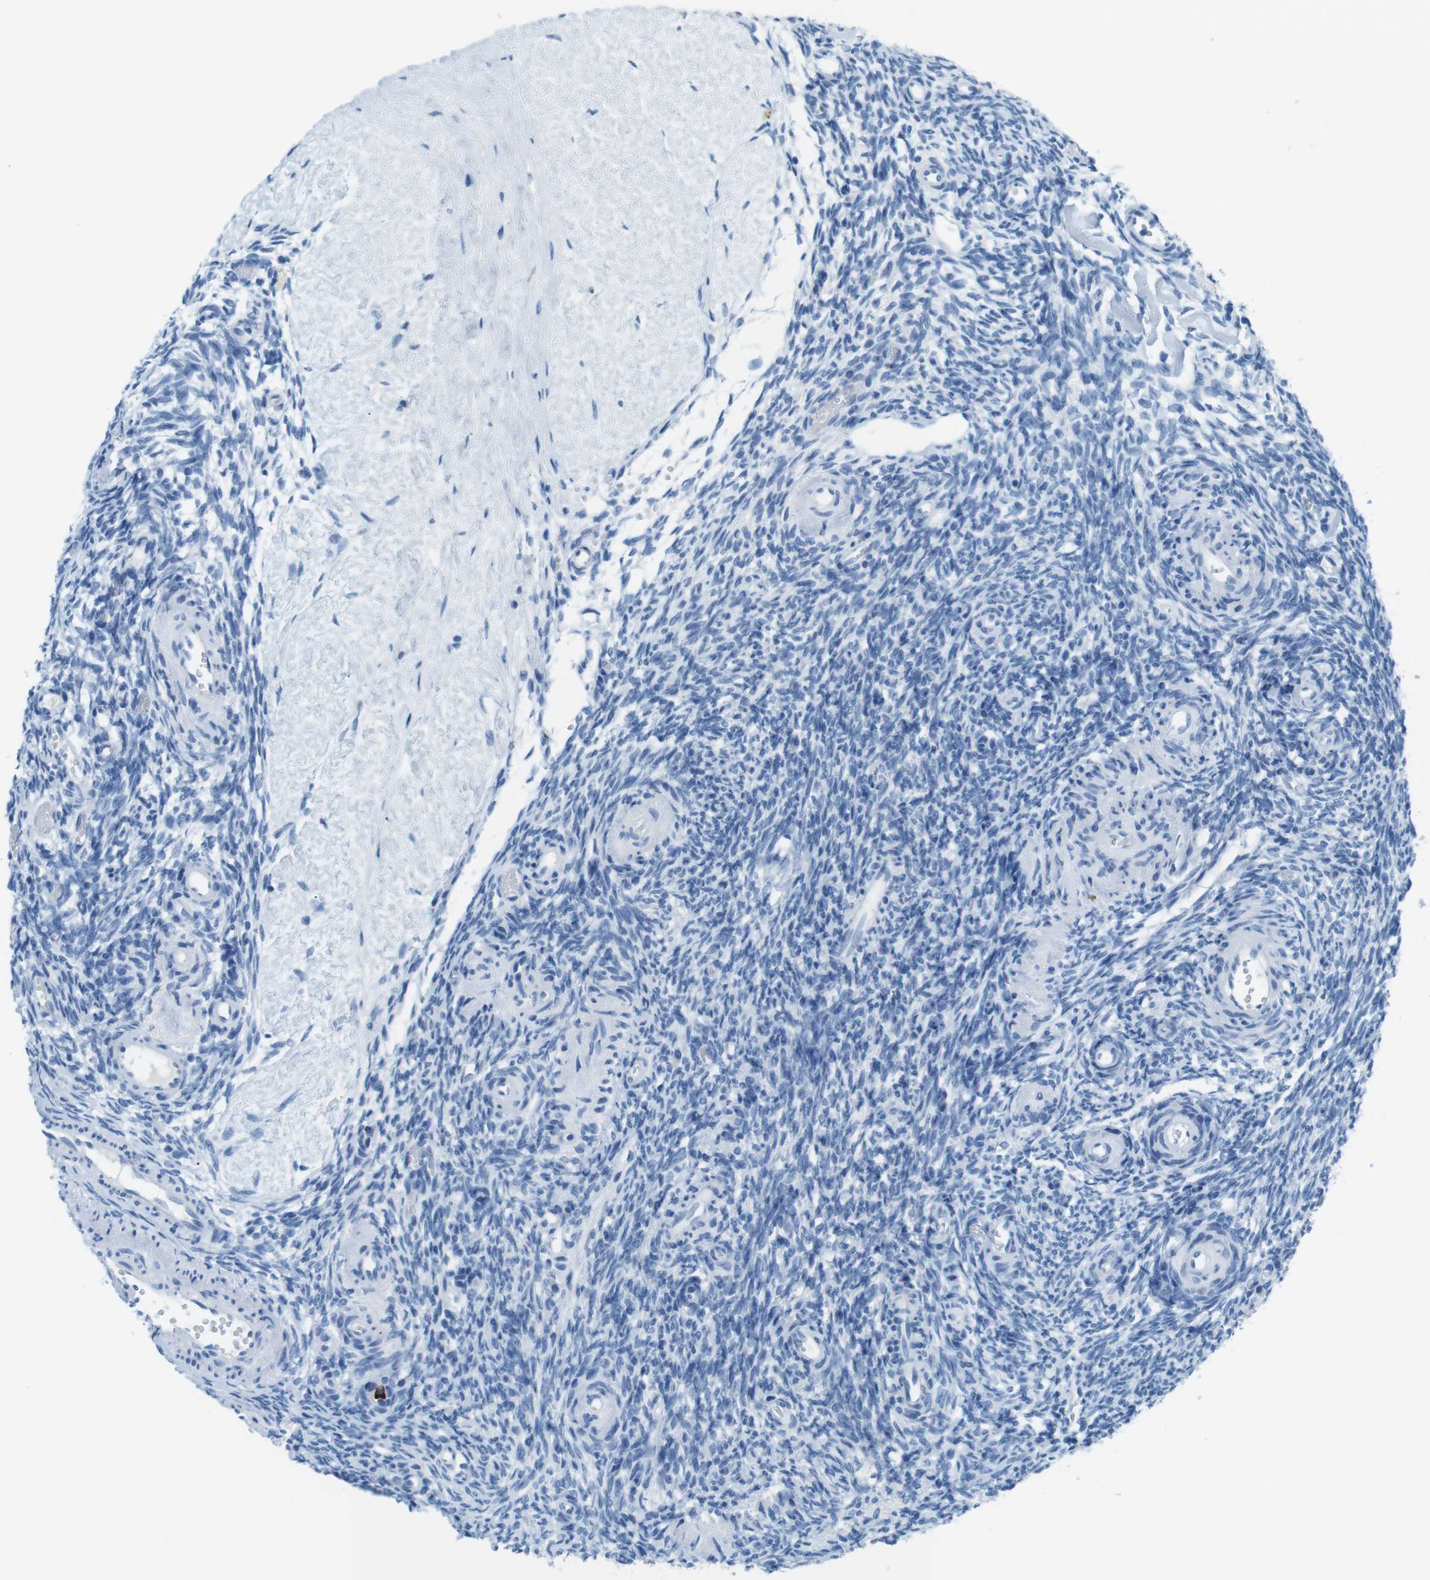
{"staining": {"intensity": "negative", "quantity": "none", "location": "none"}, "tissue": "ovary", "cell_type": "Follicle cells", "image_type": "normal", "snomed": [{"axis": "morphology", "description": "Normal tissue, NOS"}, {"axis": "topography", "description": "Ovary"}], "caption": "Immunohistochemistry photomicrograph of benign ovary: ovary stained with DAB displays no significant protein expression in follicle cells. (Immunohistochemistry (ihc), brightfield microscopy, high magnification).", "gene": "MCEMP1", "patient": {"sex": "female", "age": 35}}